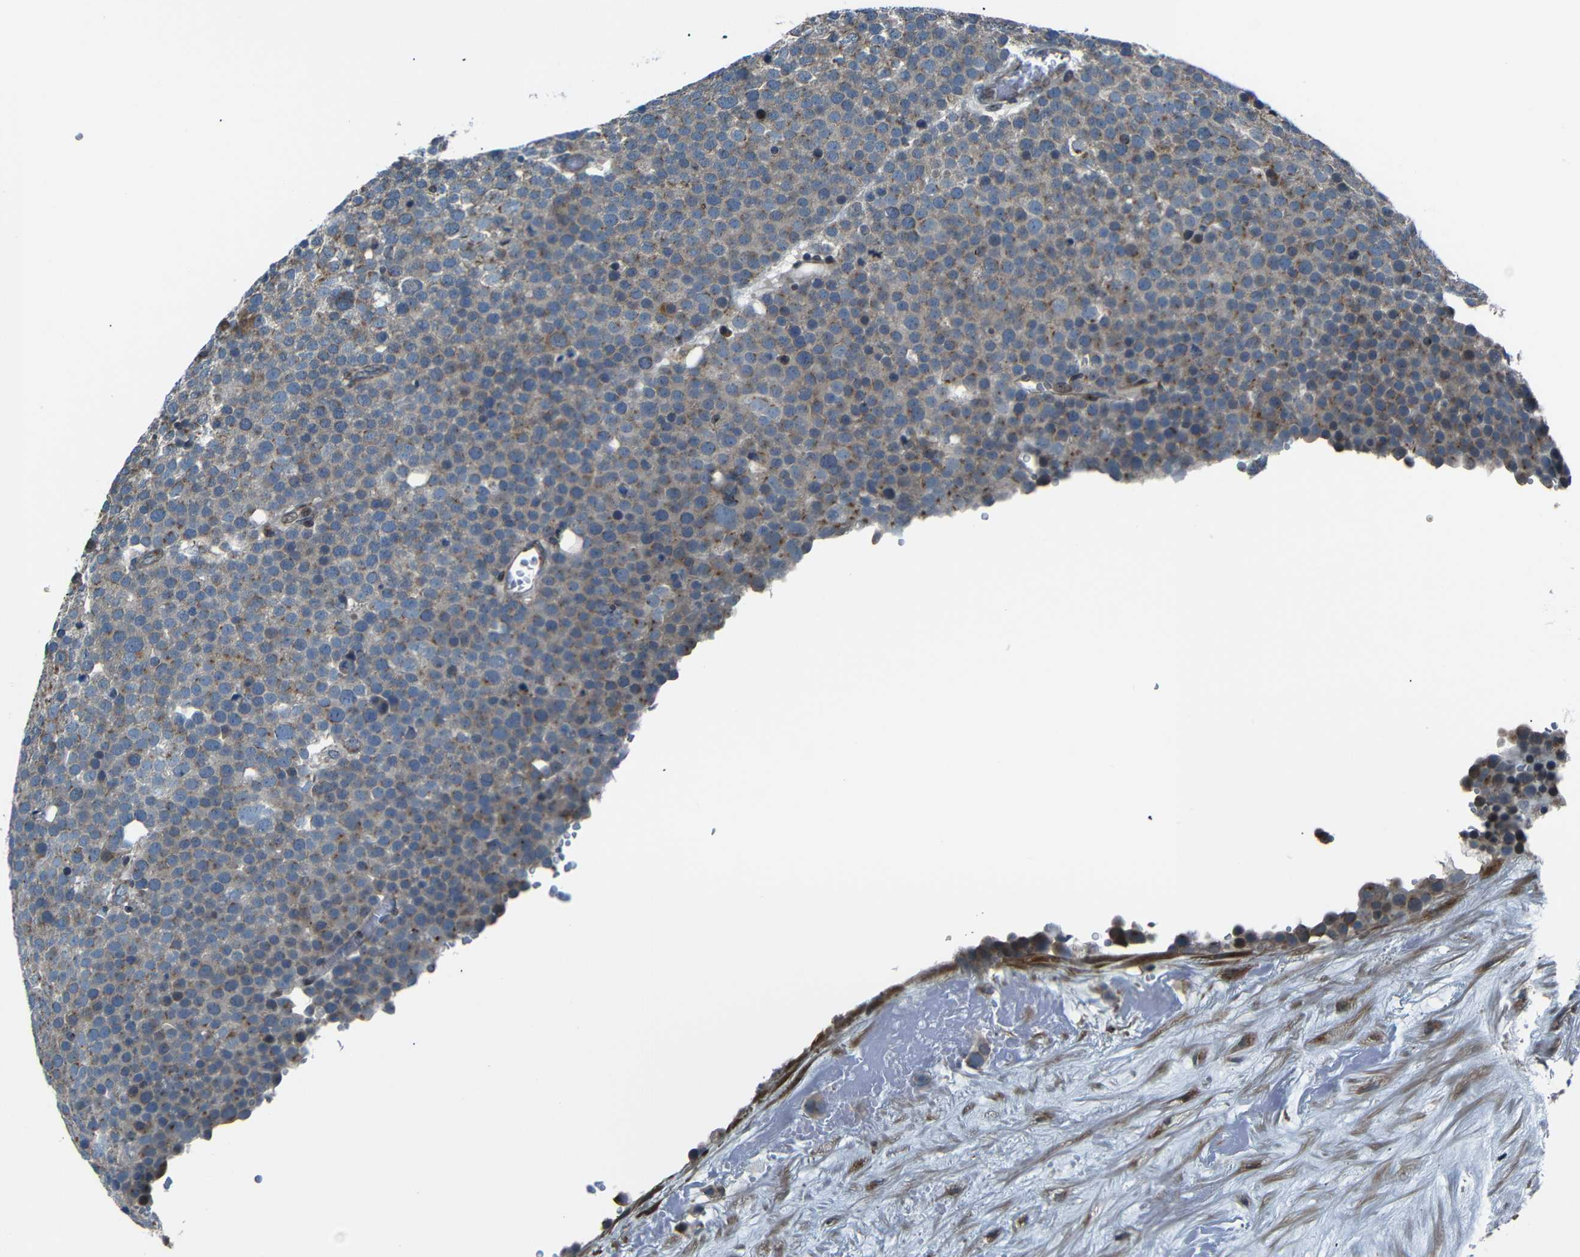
{"staining": {"intensity": "moderate", "quantity": "<25%", "location": "cytoplasmic/membranous"}, "tissue": "testis cancer", "cell_type": "Tumor cells", "image_type": "cancer", "snomed": [{"axis": "morphology", "description": "Seminoma, NOS"}, {"axis": "topography", "description": "Testis"}], "caption": "Seminoma (testis) was stained to show a protein in brown. There is low levels of moderate cytoplasmic/membranous expression in approximately <25% of tumor cells.", "gene": "AKAP9", "patient": {"sex": "male", "age": 71}}